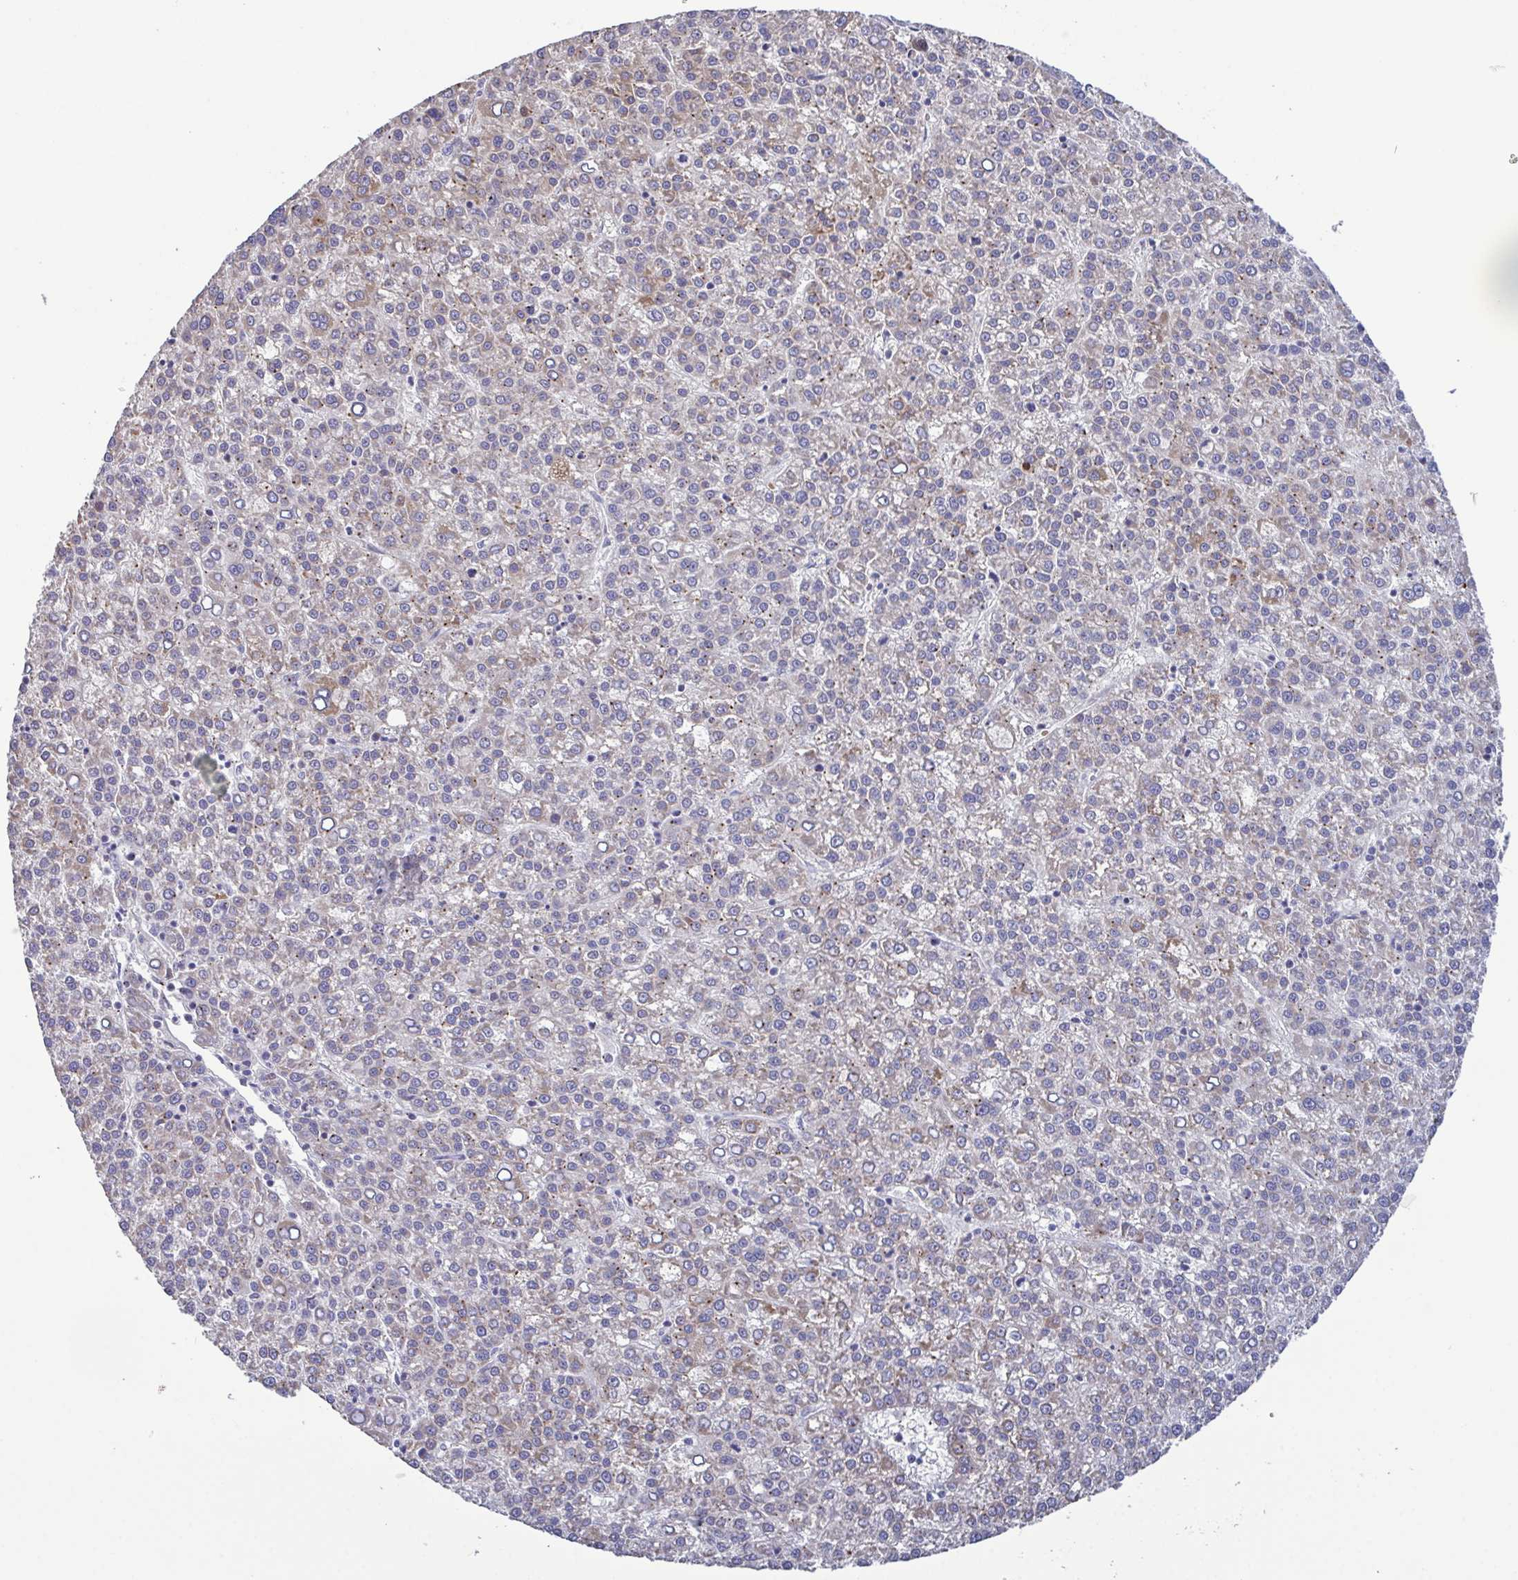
{"staining": {"intensity": "weak", "quantity": "25%-75%", "location": "cytoplasmic/membranous"}, "tissue": "liver cancer", "cell_type": "Tumor cells", "image_type": "cancer", "snomed": [{"axis": "morphology", "description": "Carcinoma, Hepatocellular, NOS"}, {"axis": "topography", "description": "Liver"}], "caption": "Immunohistochemistry of human liver hepatocellular carcinoma shows low levels of weak cytoplasmic/membranous staining in about 25%-75% of tumor cells.", "gene": "GLDC", "patient": {"sex": "female", "age": 58}}